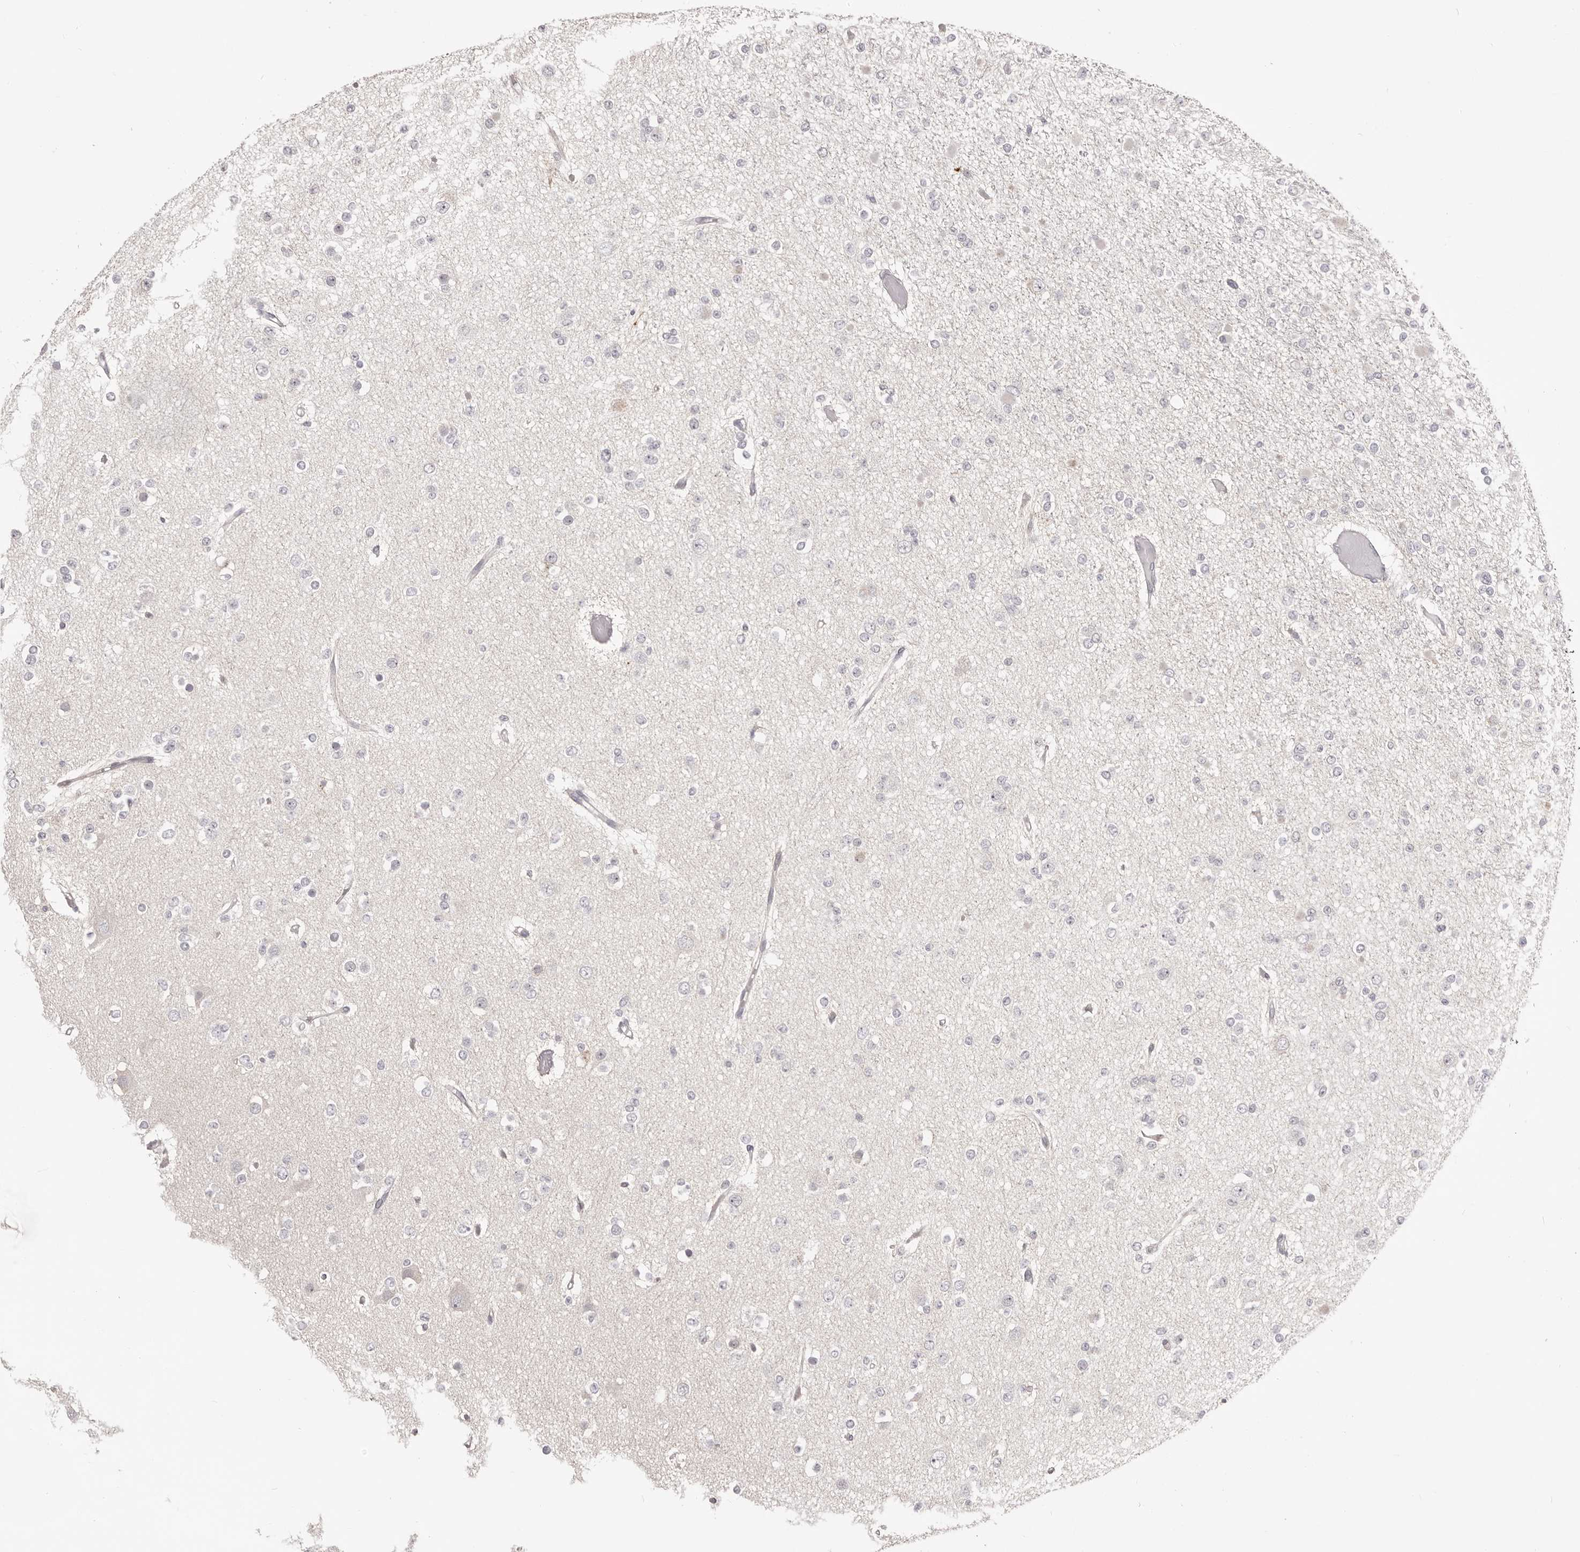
{"staining": {"intensity": "negative", "quantity": "none", "location": "none"}, "tissue": "glioma", "cell_type": "Tumor cells", "image_type": "cancer", "snomed": [{"axis": "morphology", "description": "Glioma, malignant, Low grade"}, {"axis": "topography", "description": "Brain"}], "caption": "Protein analysis of low-grade glioma (malignant) exhibits no significant positivity in tumor cells.", "gene": "OTUD3", "patient": {"sex": "female", "age": 22}}